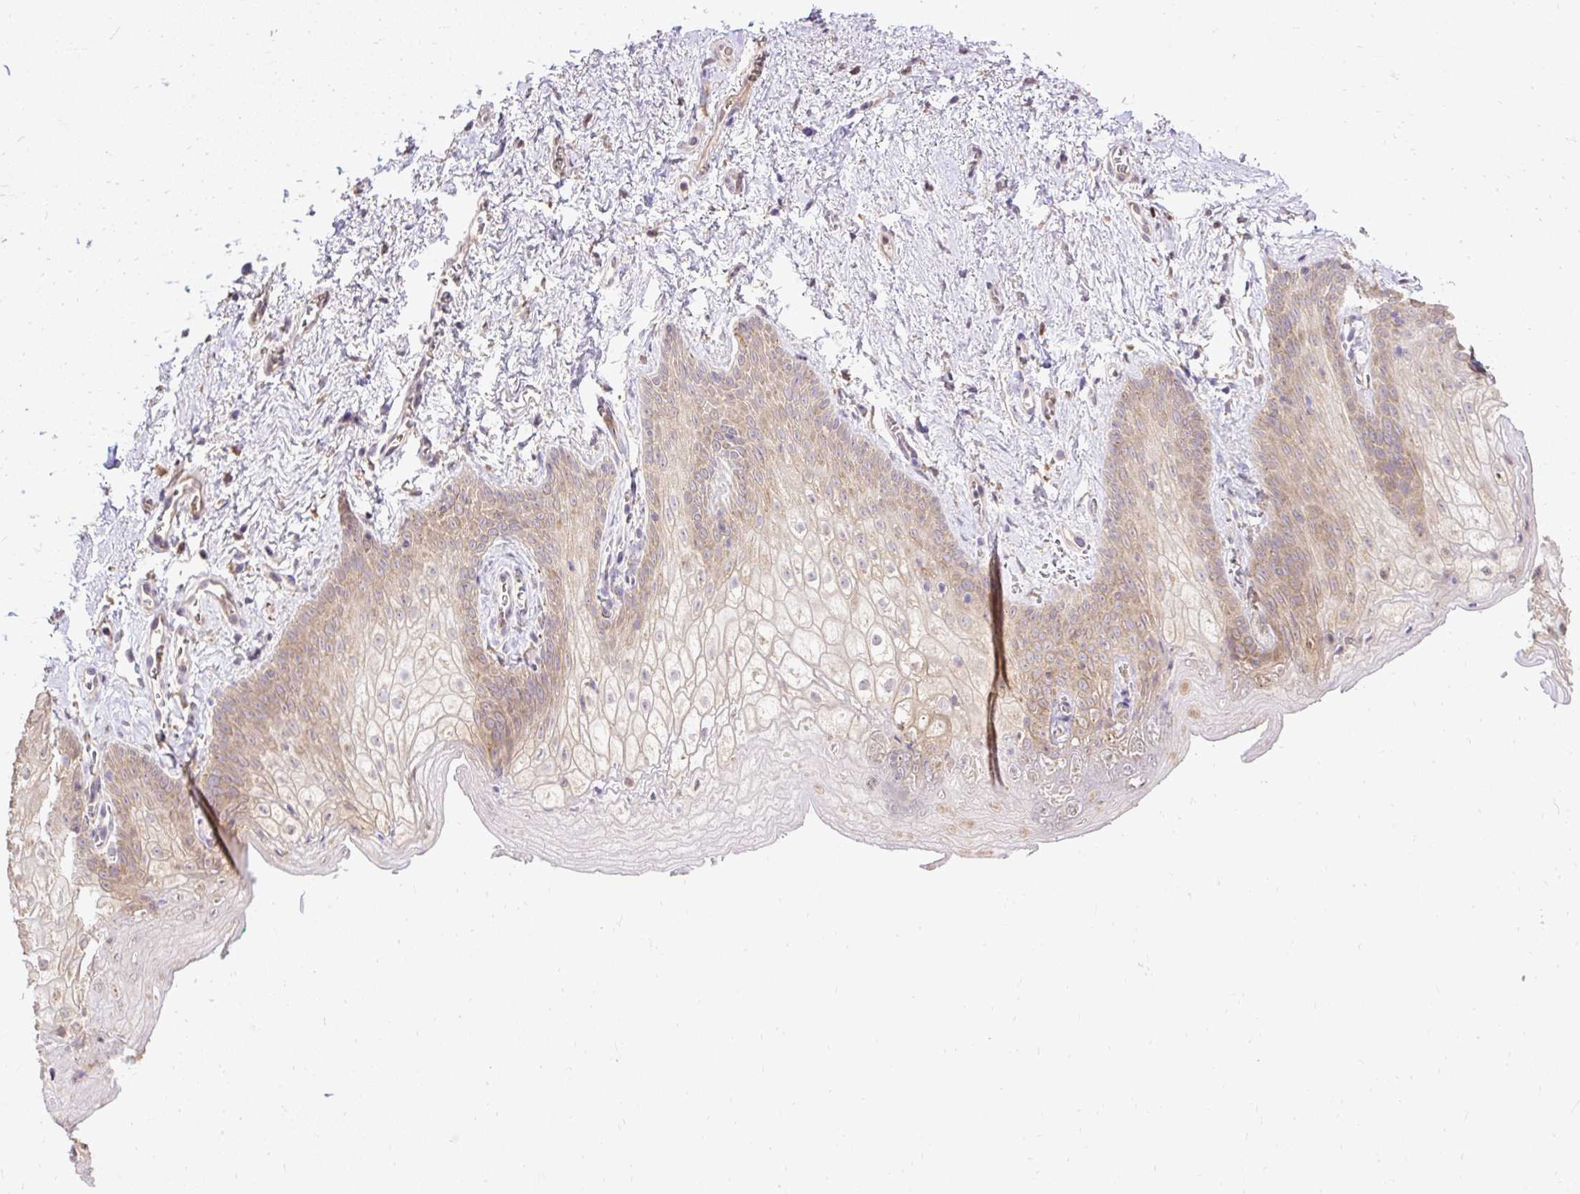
{"staining": {"intensity": "moderate", "quantity": ">75%", "location": "cytoplasmic/membranous"}, "tissue": "vagina", "cell_type": "Squamous epithelial cells", "image_type": "normal", "snomed": [{"axis": "morphology", "description": "Normal tissue, NOS"}, {"axis": "topography", "description": "Vulva"}, {"axis": "topography", "description": "Vagina"}, {"axis": "topography", "description": "Peripheral nerve tissue"}], "caption": "Moderate cytoplasmic/membranous expression is present in approximately >75% of squamous epithelial cells in benign vagina.", "gene": "SEC63", "patient": {"sex": "female", "age": 66}}